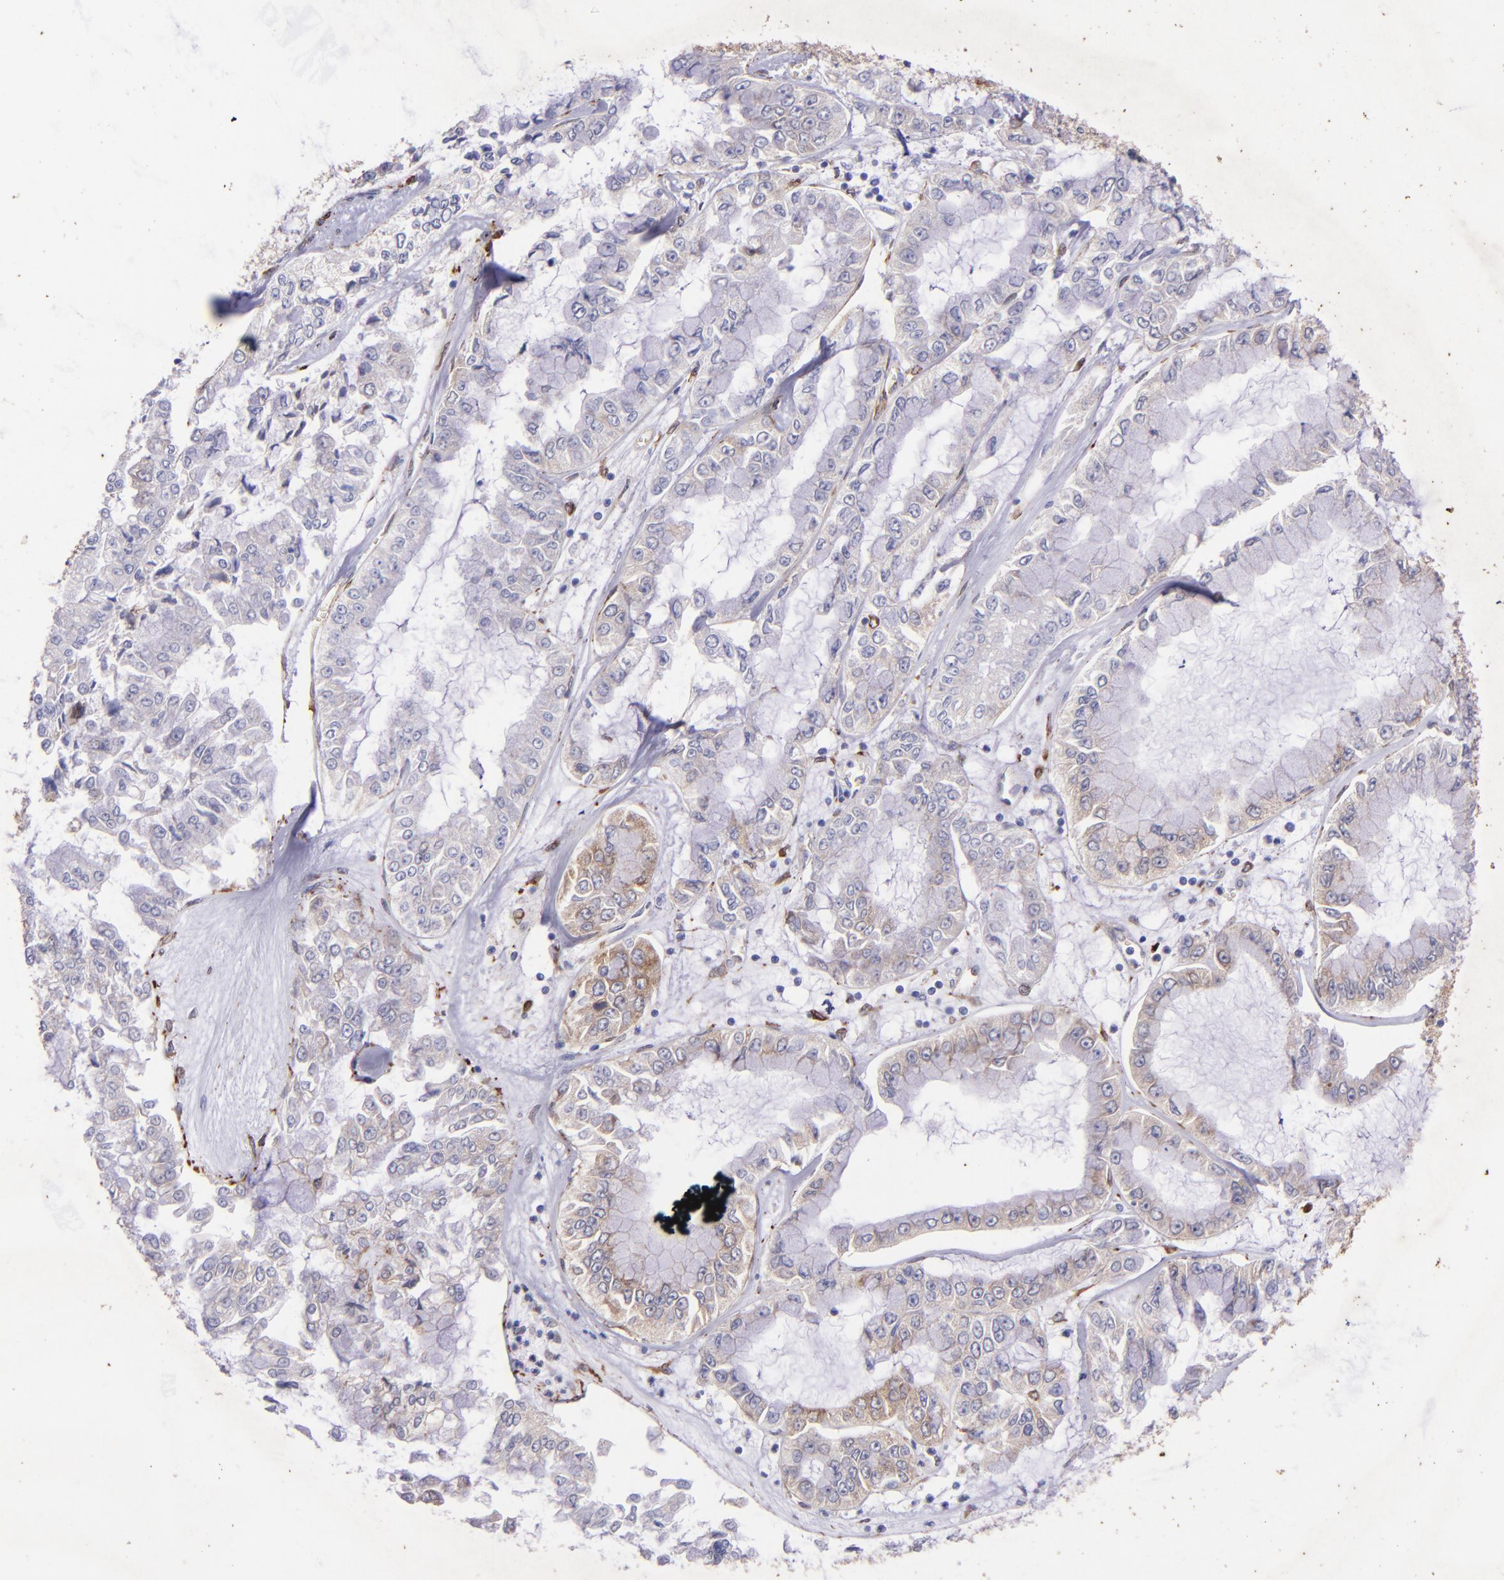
{"staining": {"intensity": "moderate", "quantity": "25%-75%", "location": "cytoplasmic/membranous"}, "tissue": "liver cancer", "cell_type": "Tumor cells", "image_type": "cancer", "snomed": [{"axis": "morphology", "description": "Cholangiocarcinoma"}, {"axis": "topography", "description": "Liver"}], "caption": "Liver cholangiocarcinoma was stained to show a protein in brown. There is medium levels of moderate cytoplasmic/membranous staining in about 25%-75% of tumor cells.", "gene": "RET", "patient": {"sex": "female", "age": 79}}